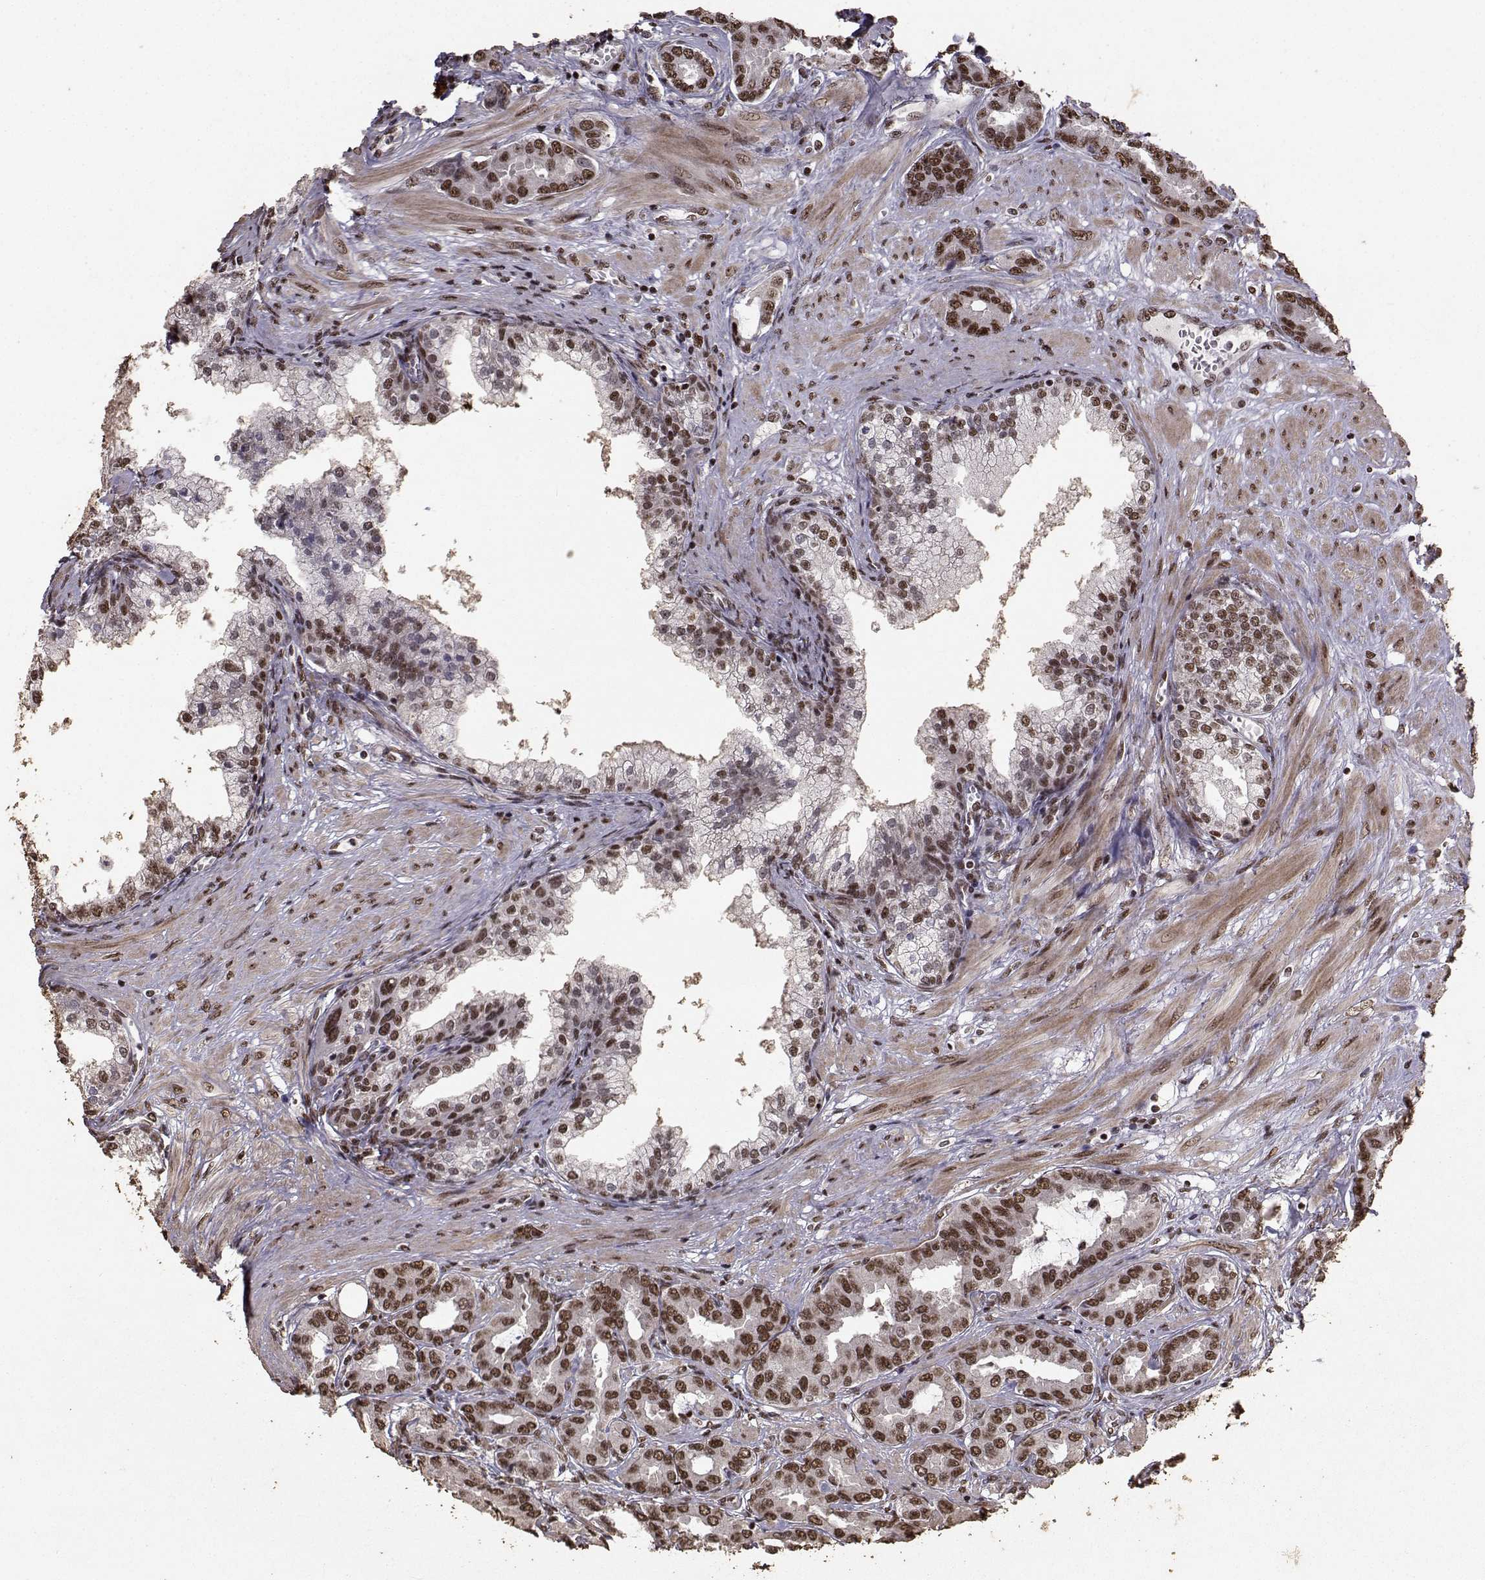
{"staining": {"intensity": "strong", "quantity": "25%-75%", "location": "nuclear"}, "tissue": "prostate cancer", "cell_type": "Tumor cells", "image_type": "cancer", "snomed": [{"axis": "morphology", "description": "Adenocarcinoma, NOS"}, {"axis": "topography", "description": "Prostate"}], "caption": "This image exhibits prostate cancer stained with immunohistochemistry (IHC) to label a protein in brown. The nuclear of tumor cells show strong positivity for the protein. Nuclei are counter-stained blue.", "gene": "SF1", "patient": {"sex": "male", "age": 67}}